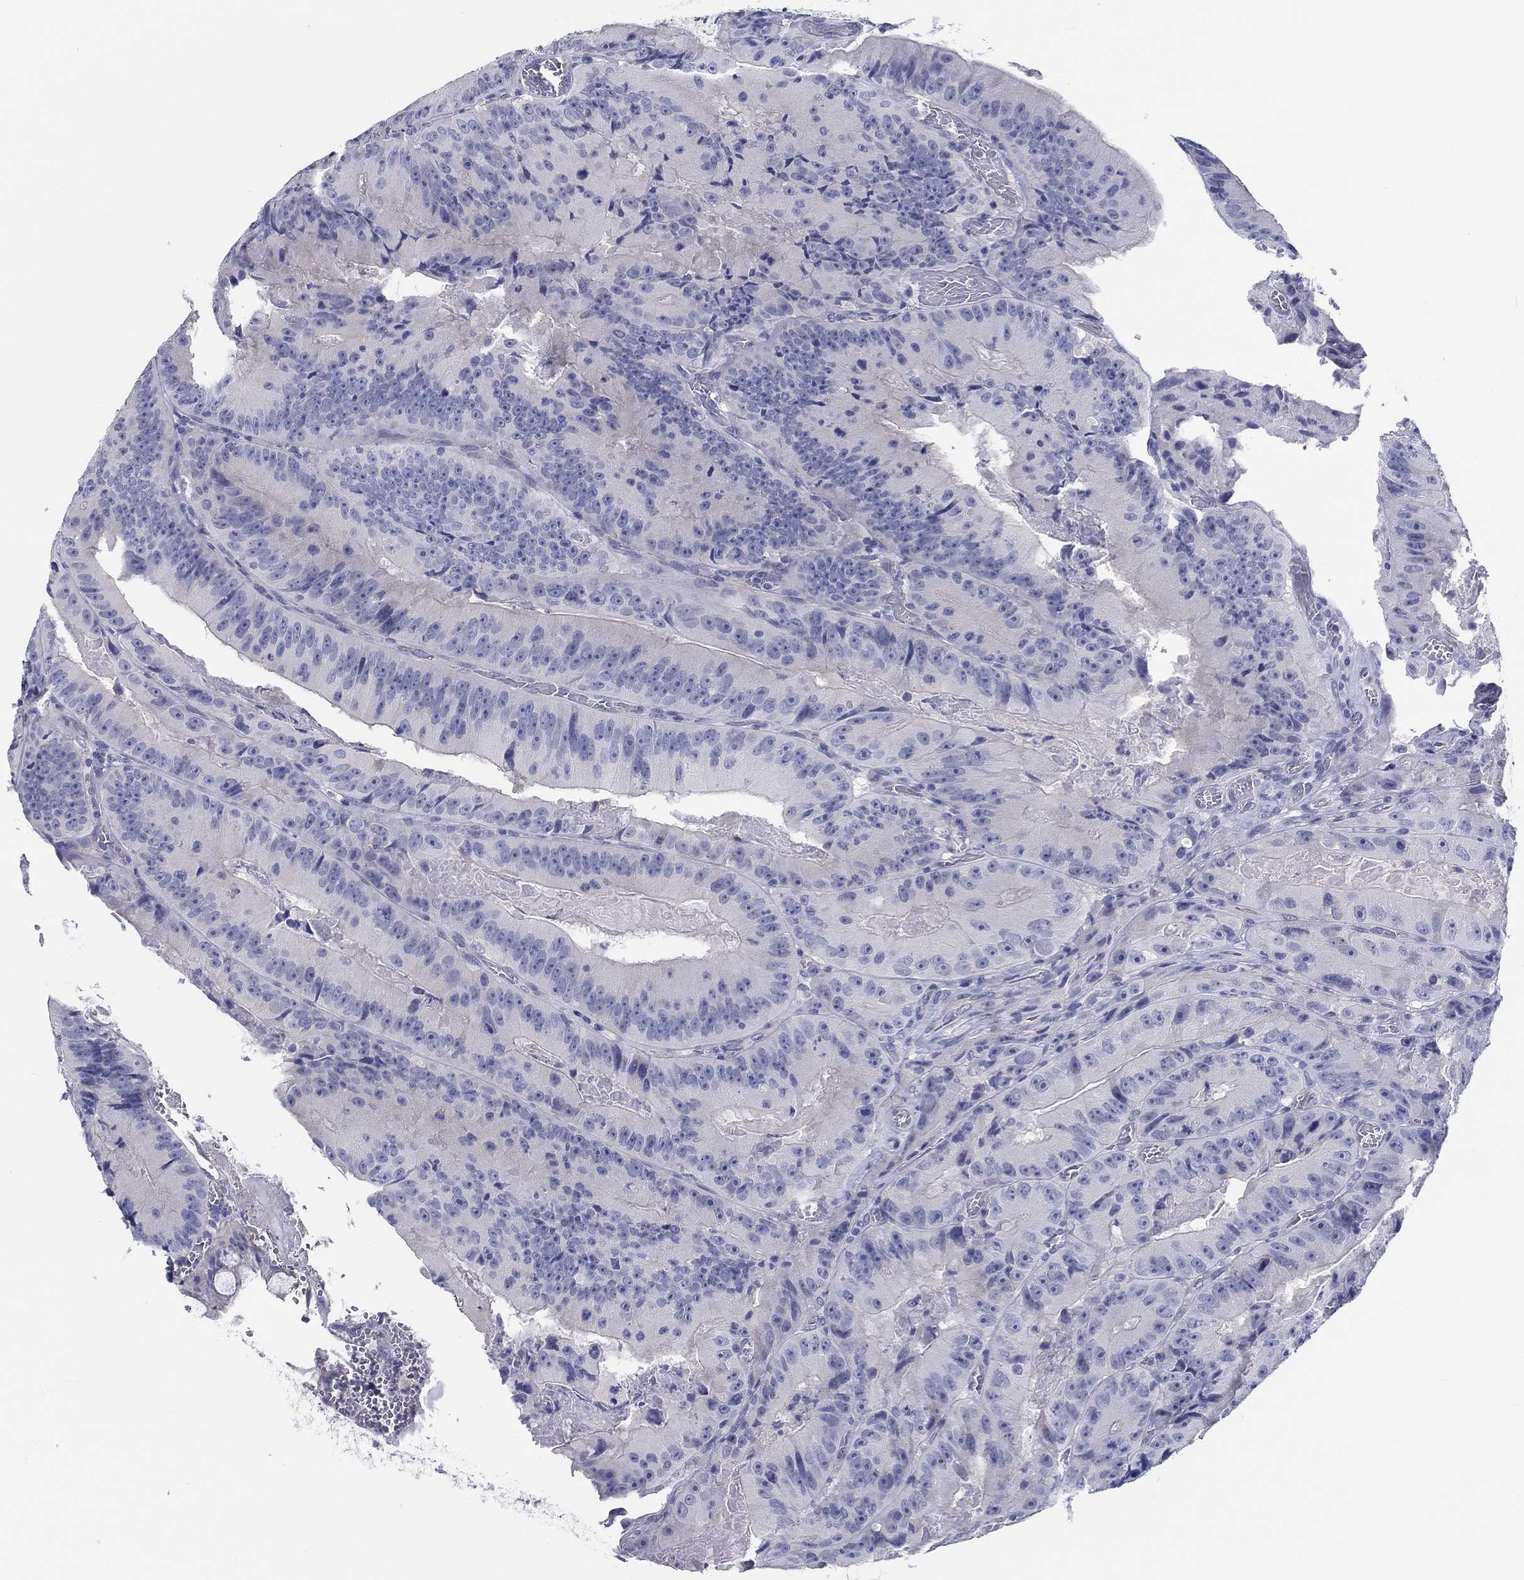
{"staining": {"intensity": "negative", "quantity": "none", "location": "none"}, "tissue": "colorectal cancer", "cell_type": "Tumor cells", "image_type": "cancer", "snomed": [{"axis": "morphology", "description": "Adenocarcinoma, NOS"}, {"axis": "topography", "description": "Colon"}], "caption": "DAB (3,3'-diaminobenzidine) immunohistochemical staining of adenocarcinoma (colorectal) shows no significant staining in tumor cells.", "gene": "CRYGD", "patient": {"sex": "female", "age": 86}}